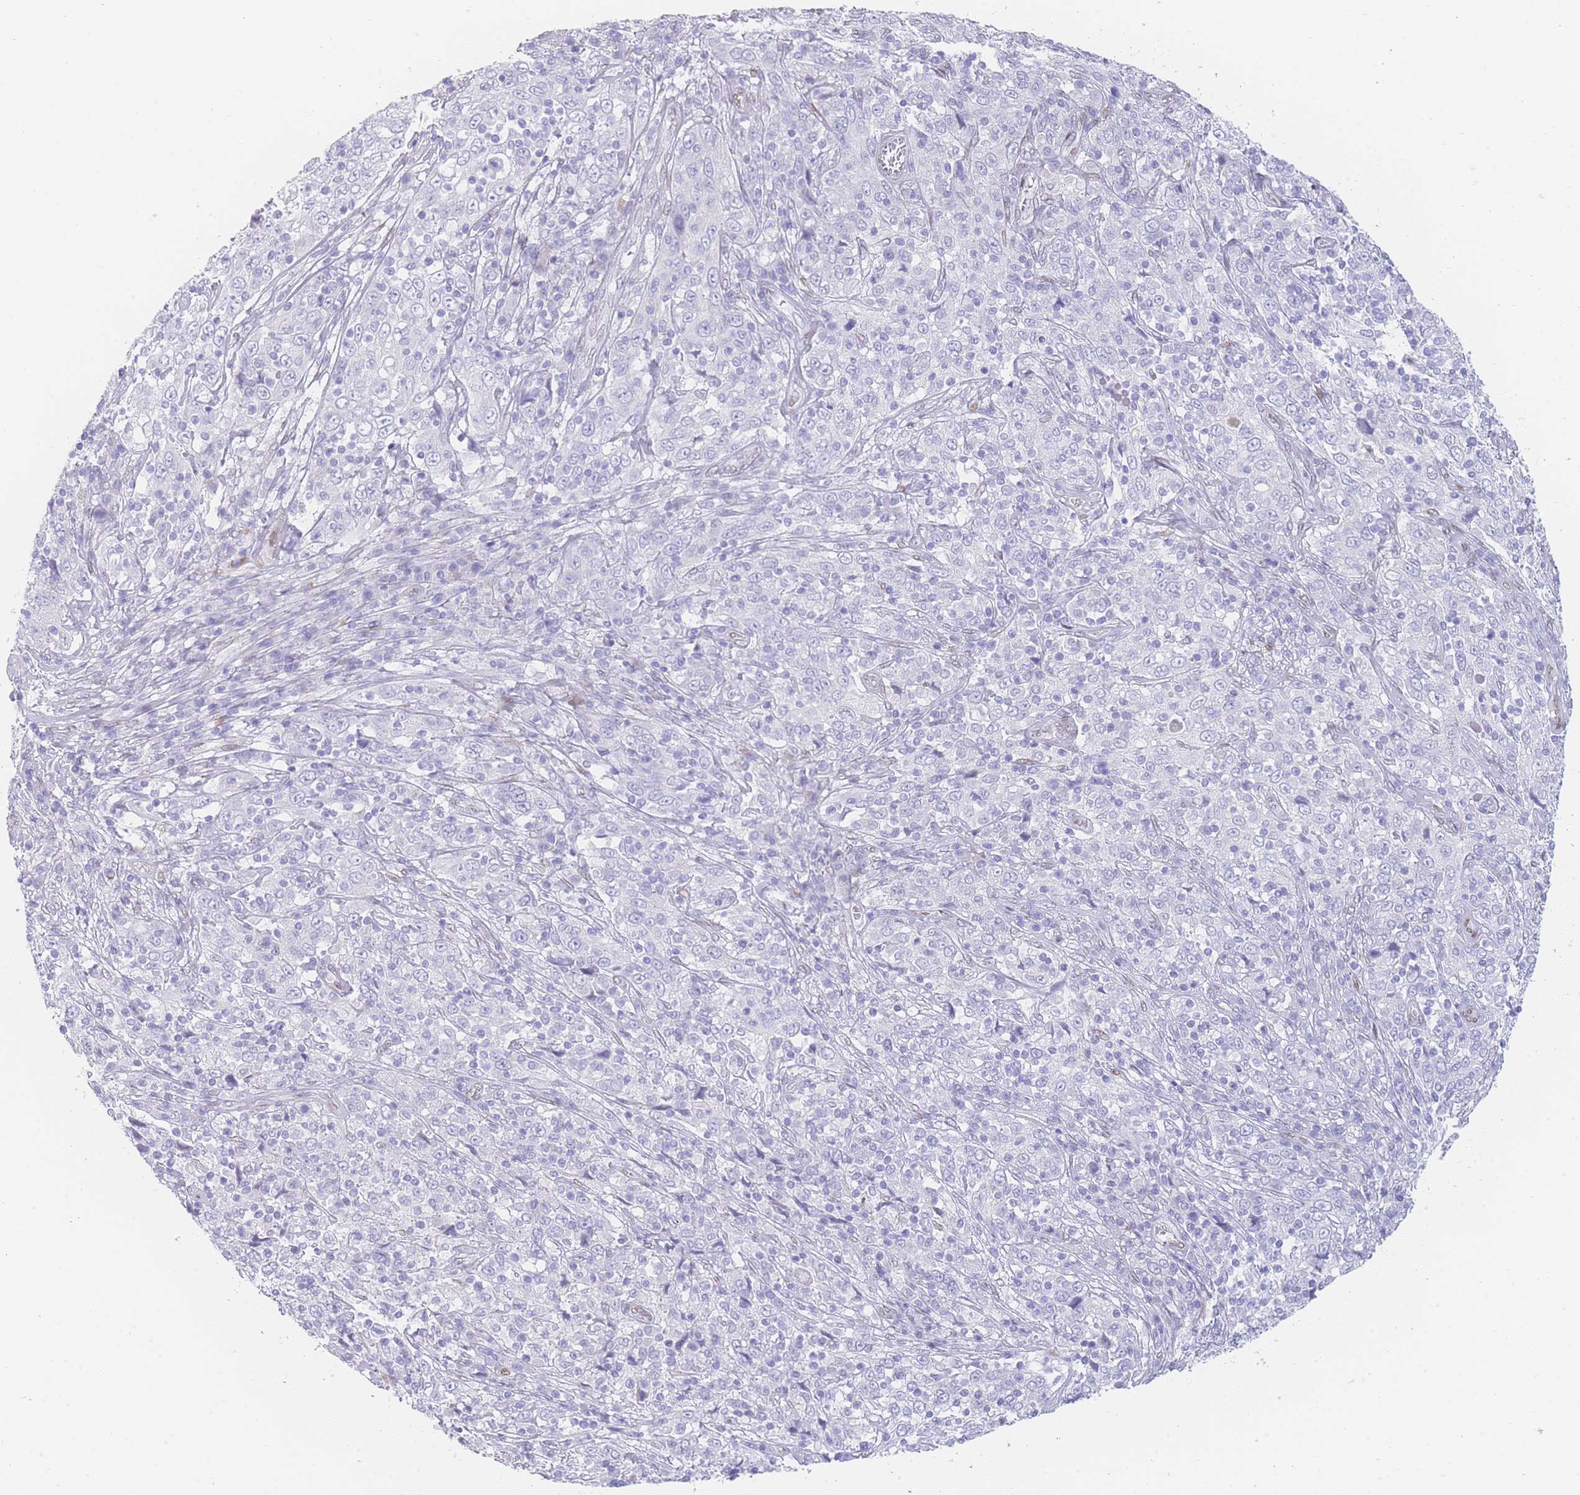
{"staining": {"intensity": "negative", "quantity": "none", "location": "none"}, "tissue": "cervical cancer", "cell_type": "Tumor cells", "image_type": "cancer", "snomed": [{"axis": "morphology", "description": "Squamous cell carcinoma, NOS"}, {"axis": "topography", "description": "Cervix"}], "caption": "High power microscopy photomicrograph of an immunohistochemistry (IHC) micrograph of cervical cancer (squamous cell carcinoma), revealing no significant staining in tumor cells. Nuclei are stained in blue.", "gene": "PSMB5", "patient": {"sex": "female", "age": 46}}